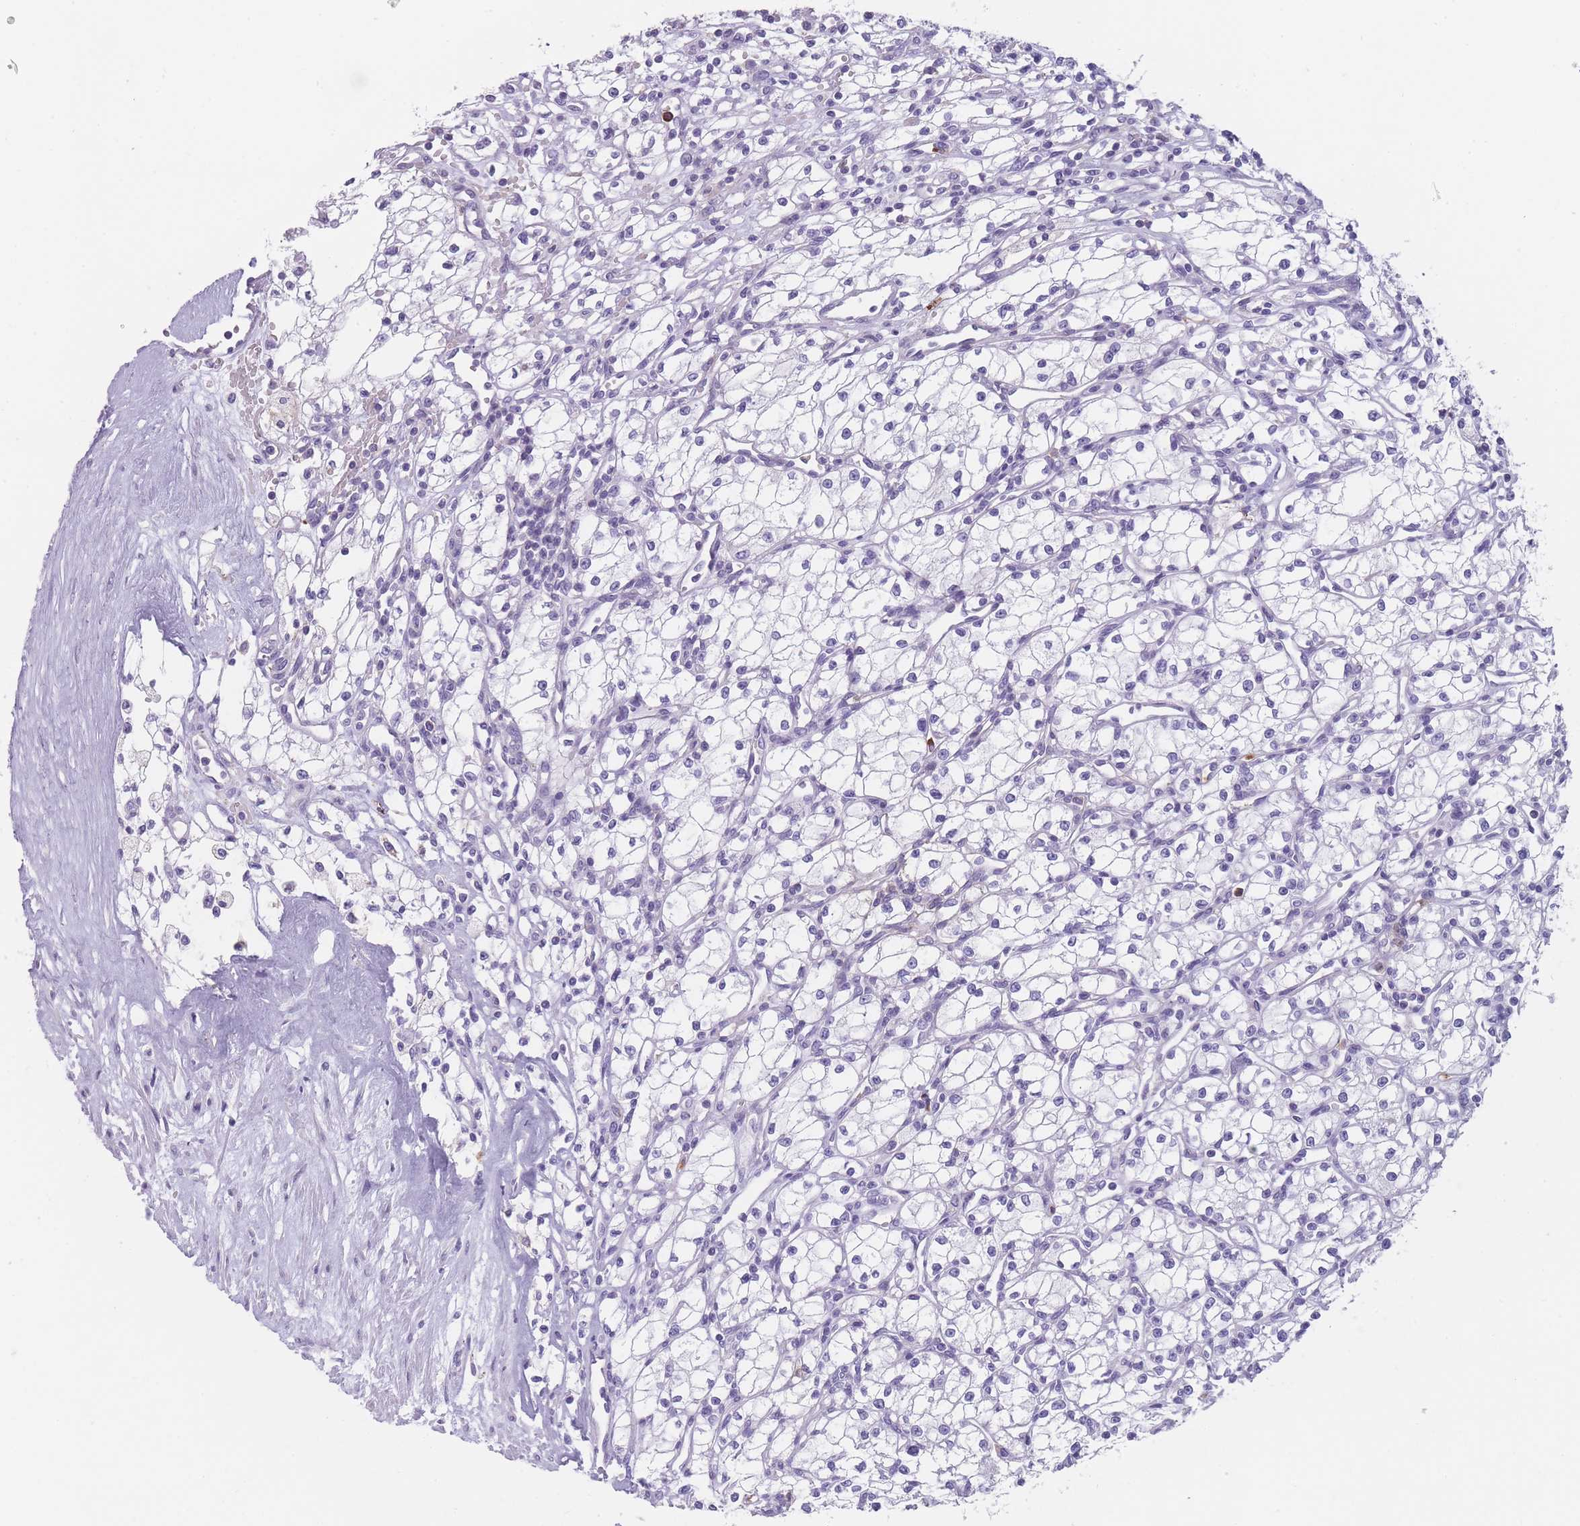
{"staining": {"intensity": "negative", "quantity": "none", "location": "none"}, "tissue": "renal cancer", "cell_type": "Tumor cells", "image_type": "cancer", "snomed": [{"axis": "morphology", "description": "Adenocarcinoma, NOS"}, {"axis": "topography", "description": "Kidney"}], "caption": "High magnification brightfield microscopy of renal cancer (adenocarcinoma) stained with DAB (brown) and counterstained with hematoxylin (blue): tumor cells show no significant positivity. (DAB (3,3'-diaminobenzidine) immunohistochemistry with hematoxylin counter stain).", "gene": "CR1L", "patient": {"sex": "male", "age": 59}}